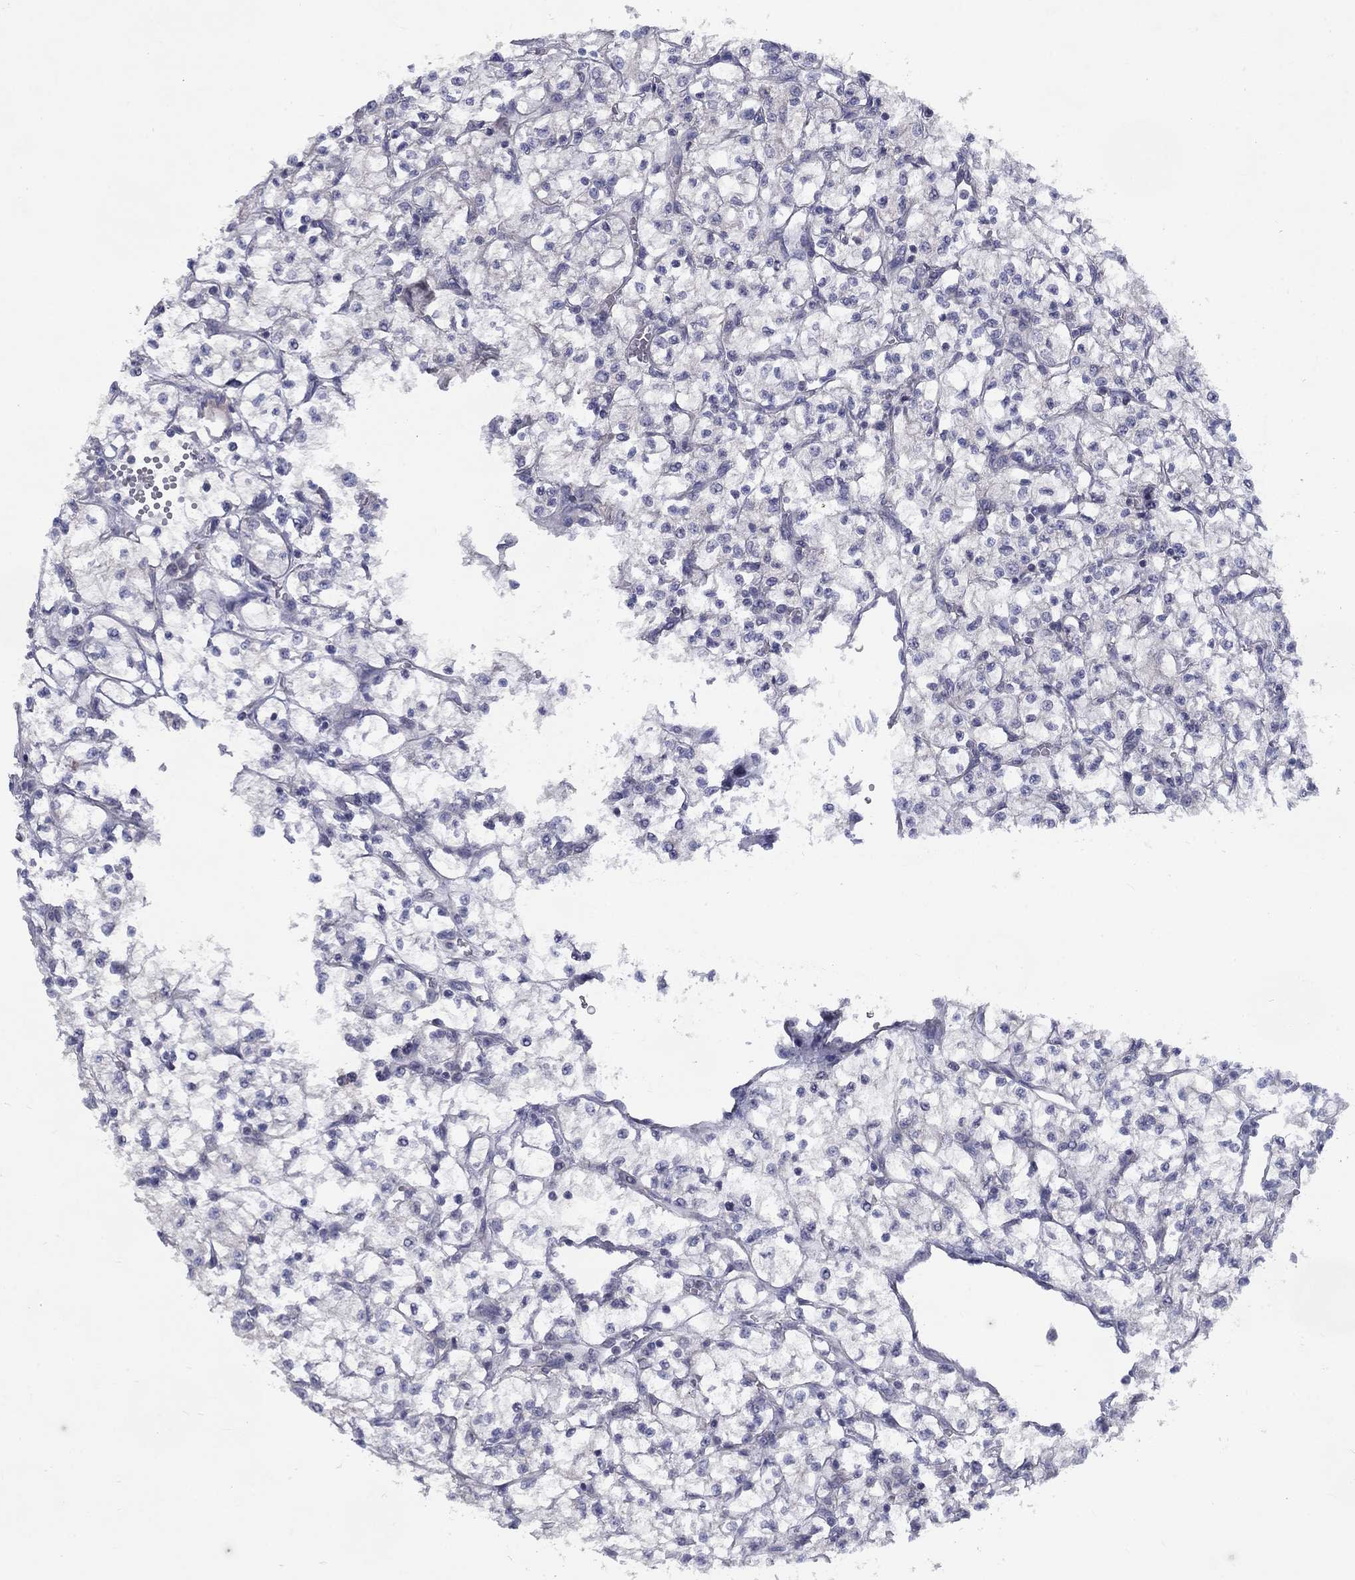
{"staining": {"intensity": "negative", "quantity": "none", "location": "none"}, "tissue": "renal cancer", "cell_type": "Tumor cells", "image_type": "cancer", "snomed": [{"axis": "morphology", "description": "Adenocarcinoma, NOS"}, {"axis": "topography", "description": "Kidney"}], "caption": "The immunohistochemistry image has no significant staining in tumor cells of renal adenocarcinoma tissue.", "gene": "CACNA1A", "patient": {"sex": "female", "age": 64}}